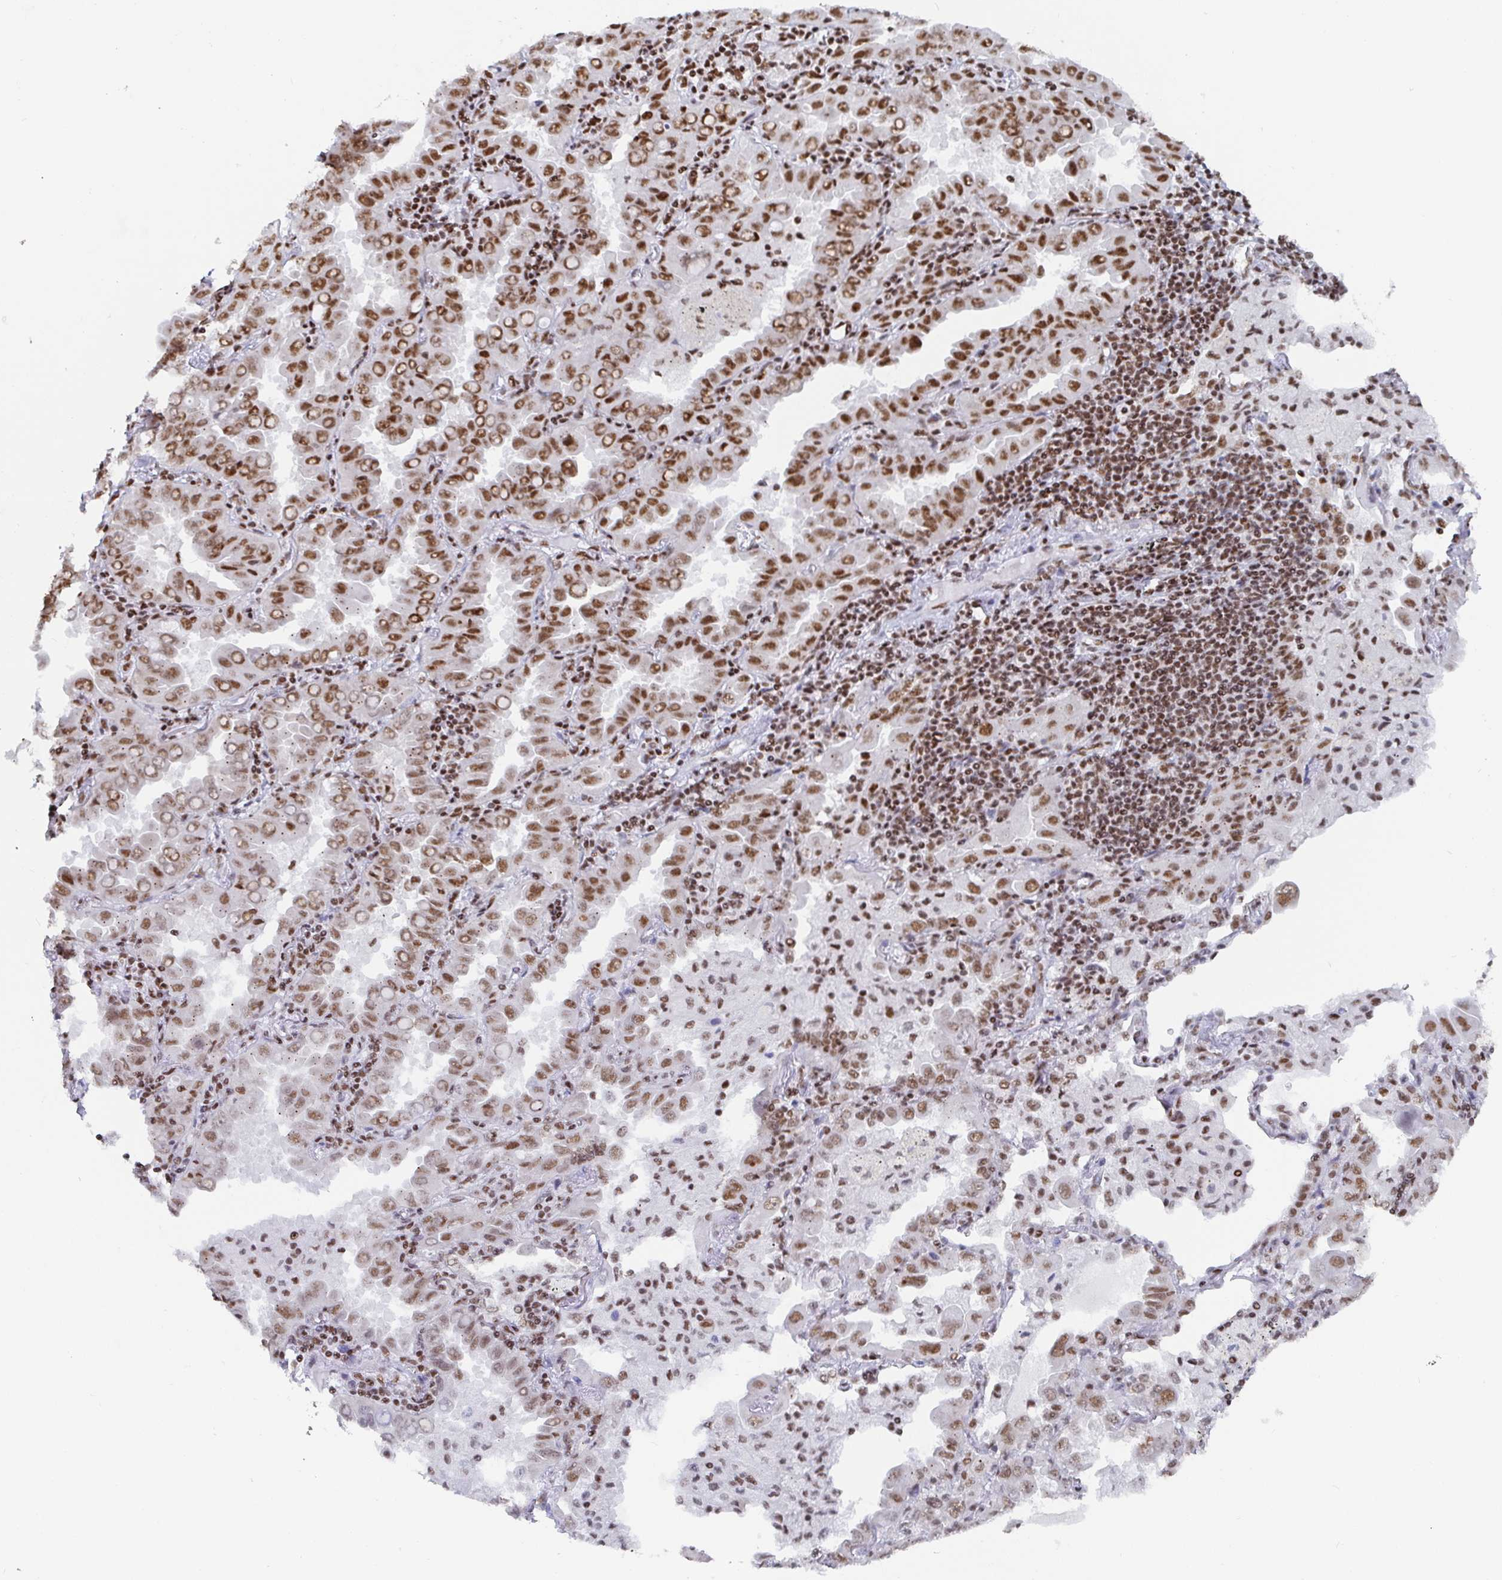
{"staining": {"intensity": "strong", "quantity": "25%-75%", "location": "nuclear"}, "tissue": "lung cancer", "cell_type": "Tumor cells", "image_type": "cancer", "snomed": [{"axis": "morphology", "description": "Adenocarcinoma, NOS"}, {"axis": "topography", "description": "Lung"}], "caption": "This is a photomicrograph of immunohistochemistry staining of adenocarcinoma (lung), which shows strong positivity in the nuclear of tumor cells.", "gene": "EWSR1", "patient": {"sex": "male", "age": 64}}